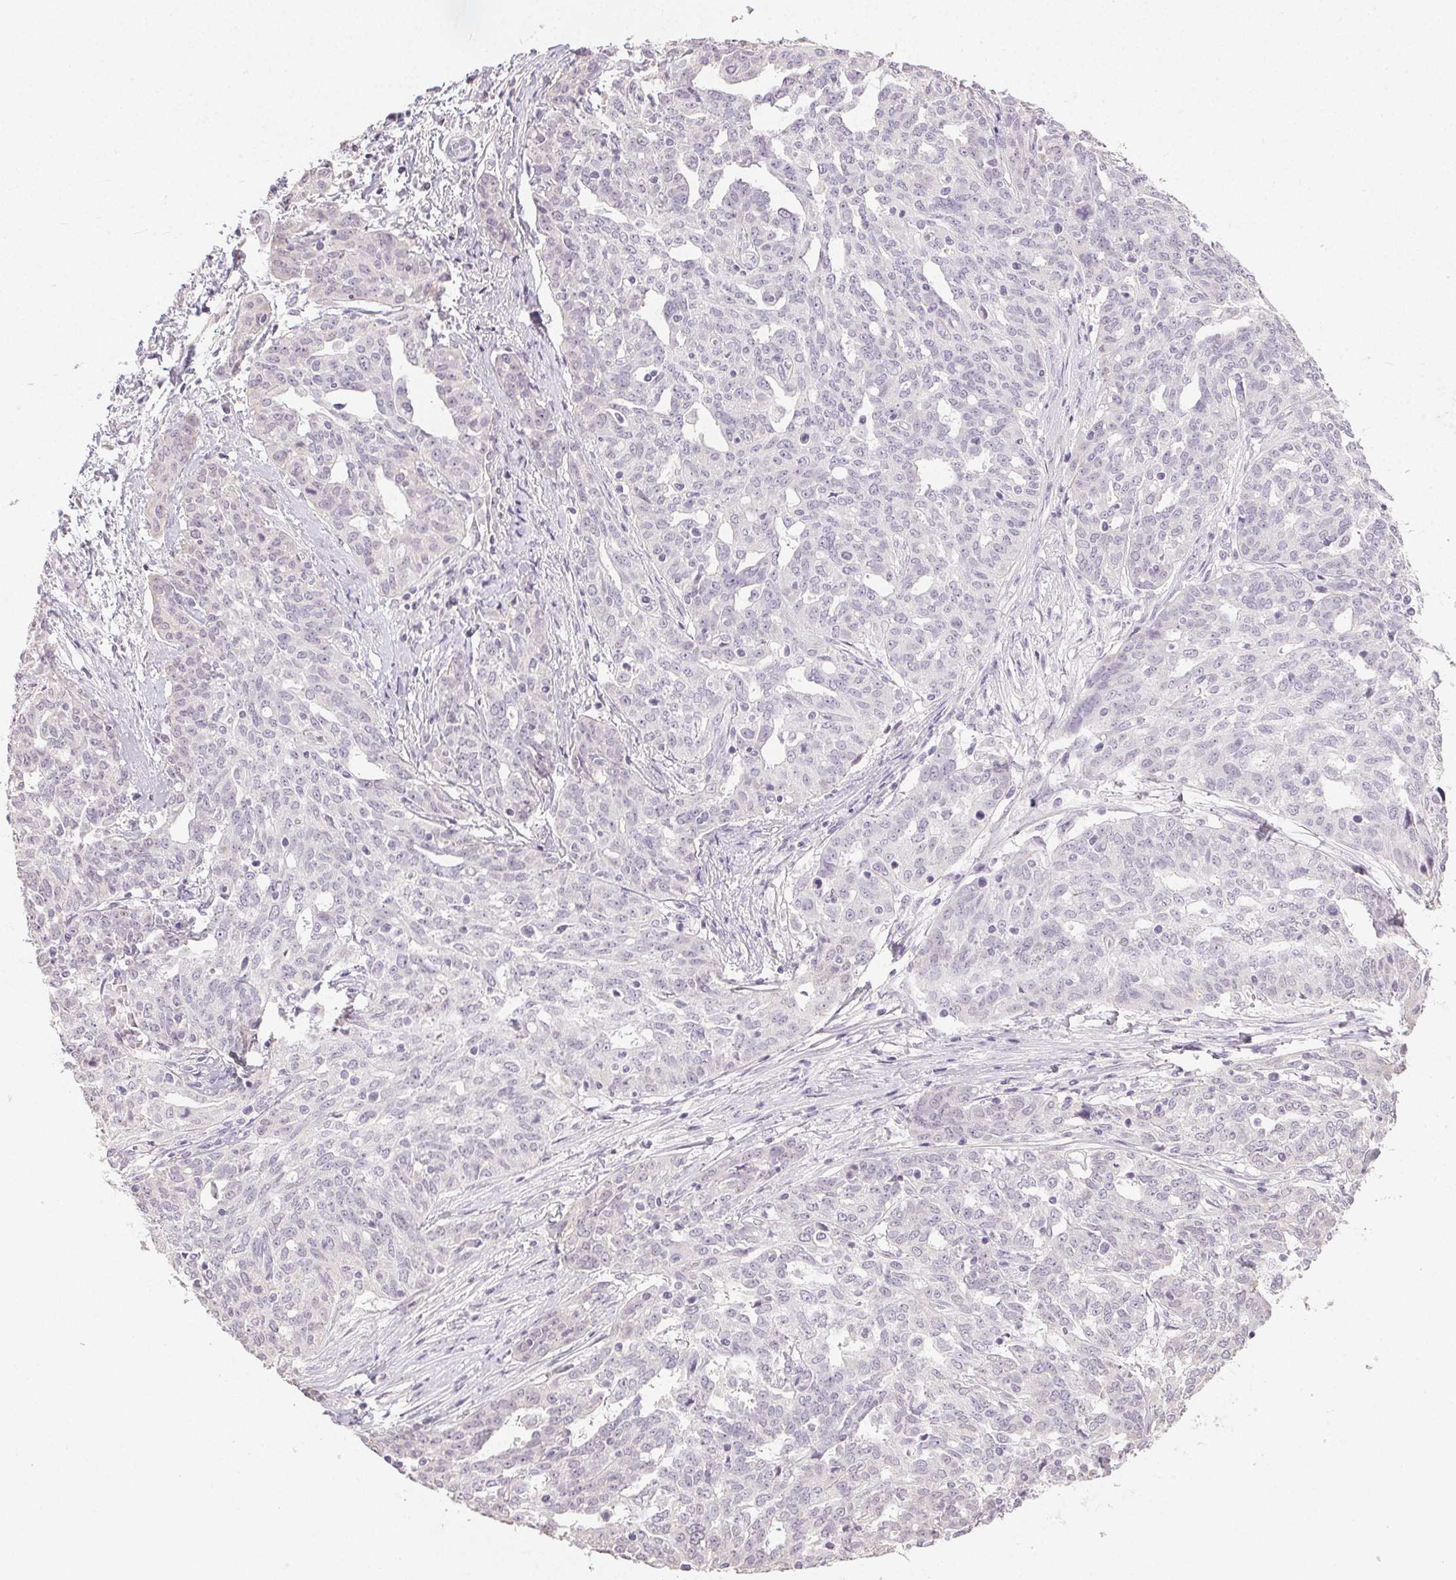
{"staining": {"intensity": "negative", "quantity": "none", "location": "none"}, "tissue": "ovarian cancer", "cell_type": "Tumor cells", "image_type": "cancer", "snomed": [{"axis": "morphology", "description": "Cystadenocarcinoma, serous, NOS"}, {"axis": "topography", "description": "Ovary"}], "caption": "This is an immunohistochemistry photomicrograph of human ovarian serous cystadenocarcinoma. There is no expression in tumor cells.", "gene": "TMEM174", "patient": {"sex": "female", "age": 67}}